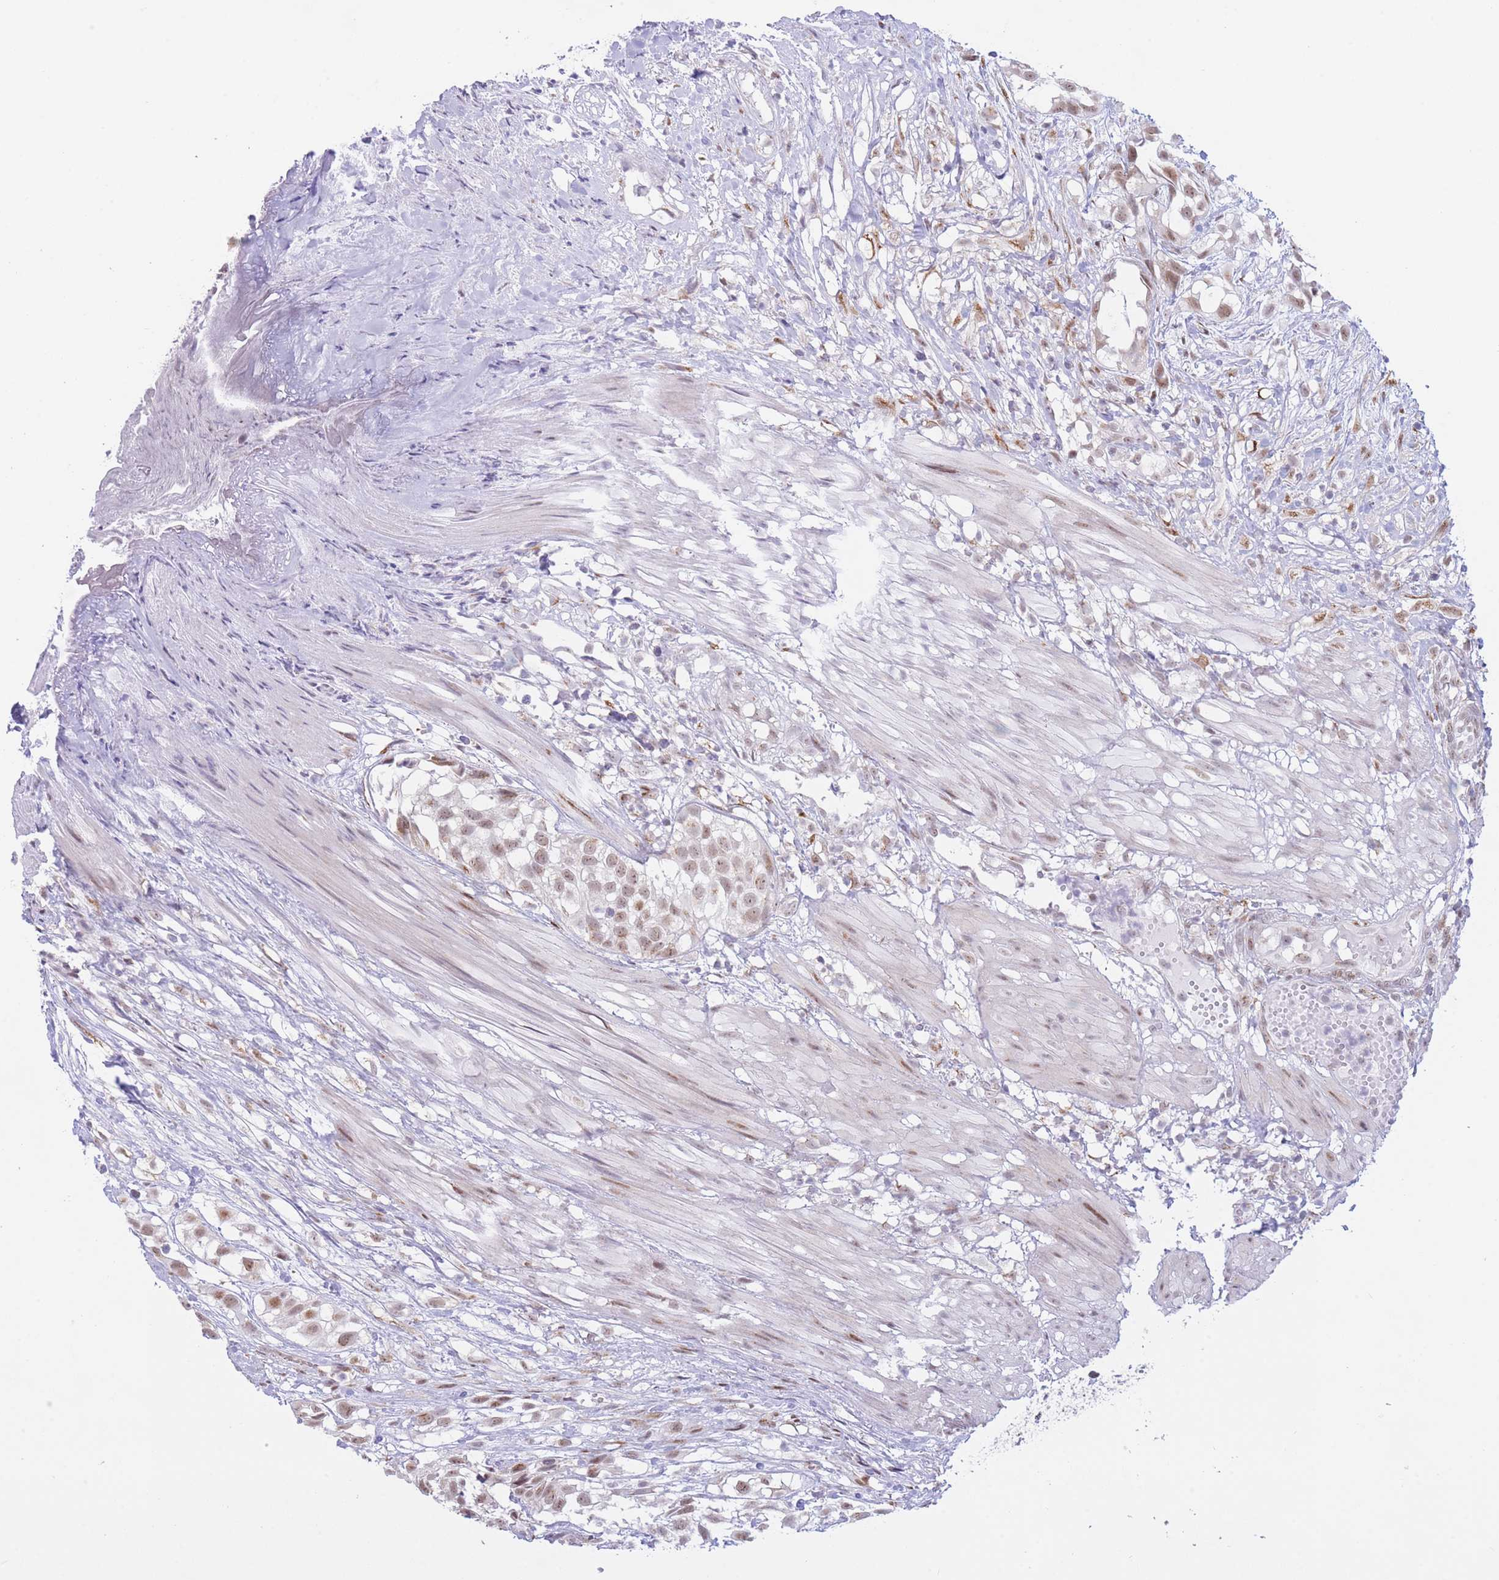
{"staining": {"intensity": "moderate", "quantity": ">75%", "location": "nuclear"}, "tissue": "urothelial cancer", "cell_type": "Tumor cells", "image_type": "cancer", "snomed": [{"axis": "morphology", "description": "Urothelial carcinoma, High grade"}, {"axis": "topography", "description": "Urinary bladder"}], "caption": "Urothelial cancer stained for a protein (brown) displays moderate nuclear positive staining in approximately >75% of tumor cells.", "gene": "INO80C", "patient": {"sex": "male", "age": 56}}